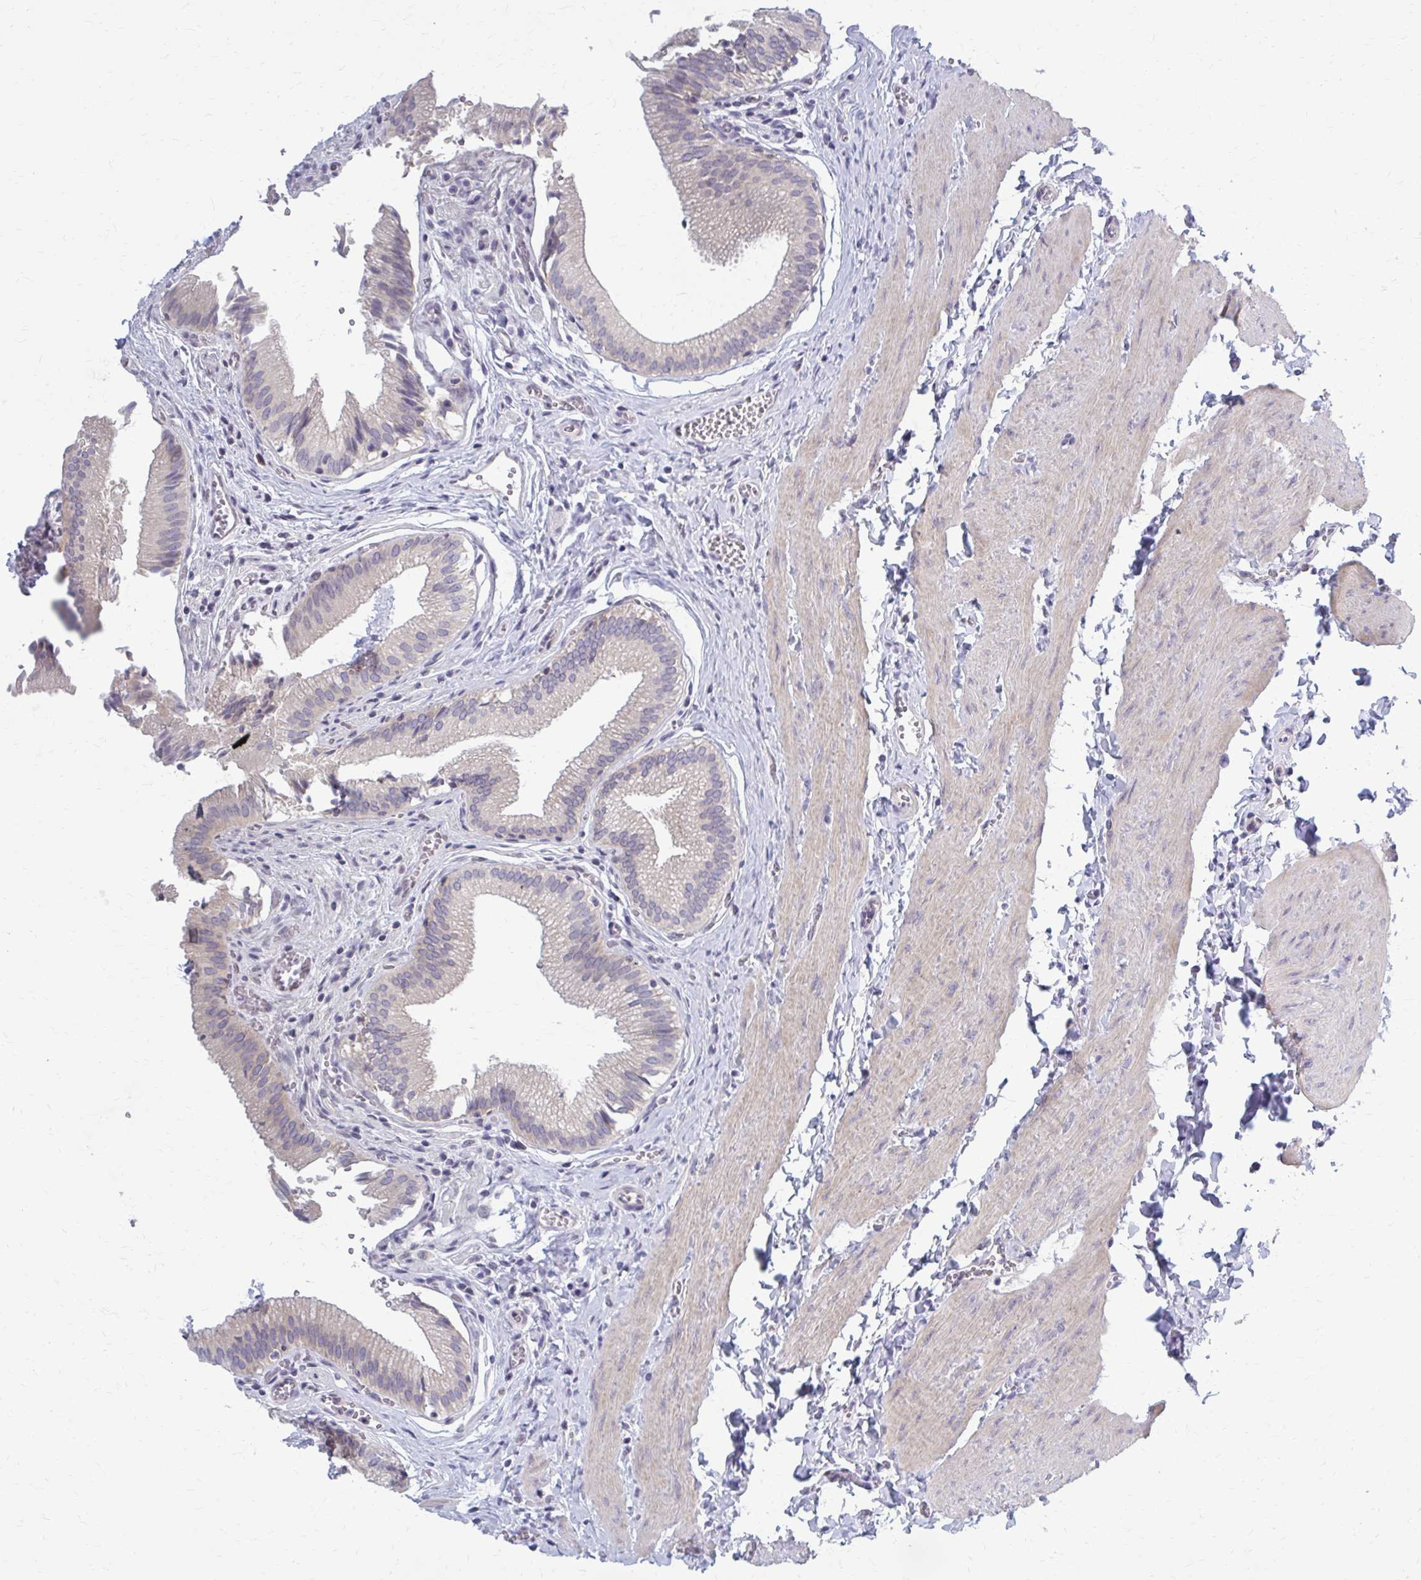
{"staining": {"intensity": "weak", "quantity": "25%-75%", "location": "cytoplasmic/membranous"}, "tissue": "gallbladder", "cell_type": "Glandular cells", "image_type": "normal", "snomed": [{"axis": "morphology", "description": "Normal tissue, NOS"}, {"axis": "topography", "description": "Gallbladder"}, {"axis": "topography", "description": "Peripheral nerve tissue"}], "caption": "A micrograph showing weak cytoplasmic/membranous positivity in approximately 25%-75% of glandular cells in unremarkable gallbladder, as visualized by brown immunohistochemical staining.", "gene": "MCRIP2", "patient": {"sex": "male", "age": 17}}